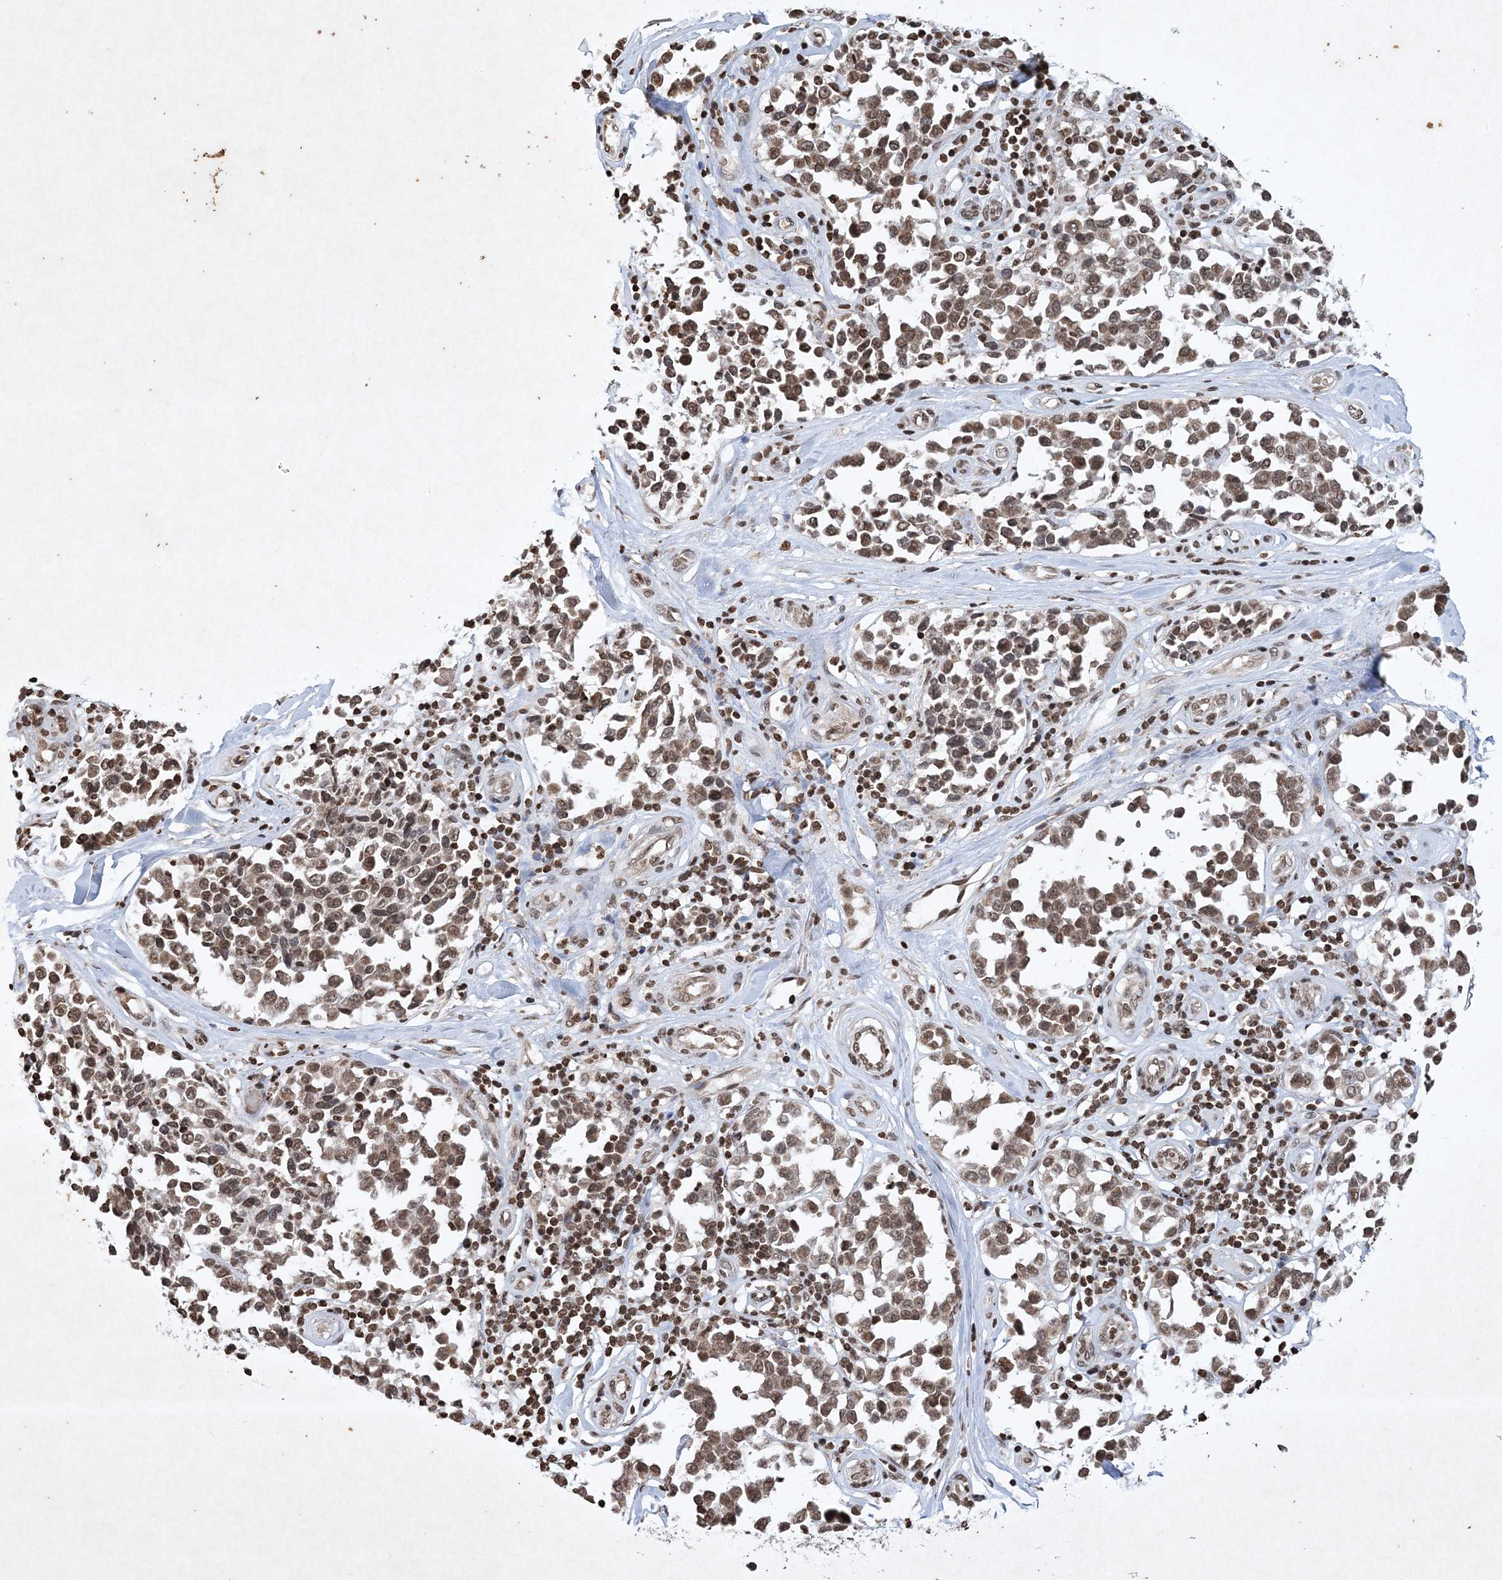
{"staining": {"intensity": "moderate", "quantity": ">75%", "location": "nuclear"}, "tissue": "melanoma", "cell_type": "Tumor cells", "image_type": "cancer", "snomed": [{"axis": "morphology", "description": "Malignant melanoma, NOS"}, {"axis": "topography", "description": "Skin"}], "caption": "Immunohistochemical staining of human melanoma displays medium levels of moderate nuclear protein staining in approximately >75% of tumor cells.", "gene": "NEDD9", "patient": {"sex": "female", "age": 64}}